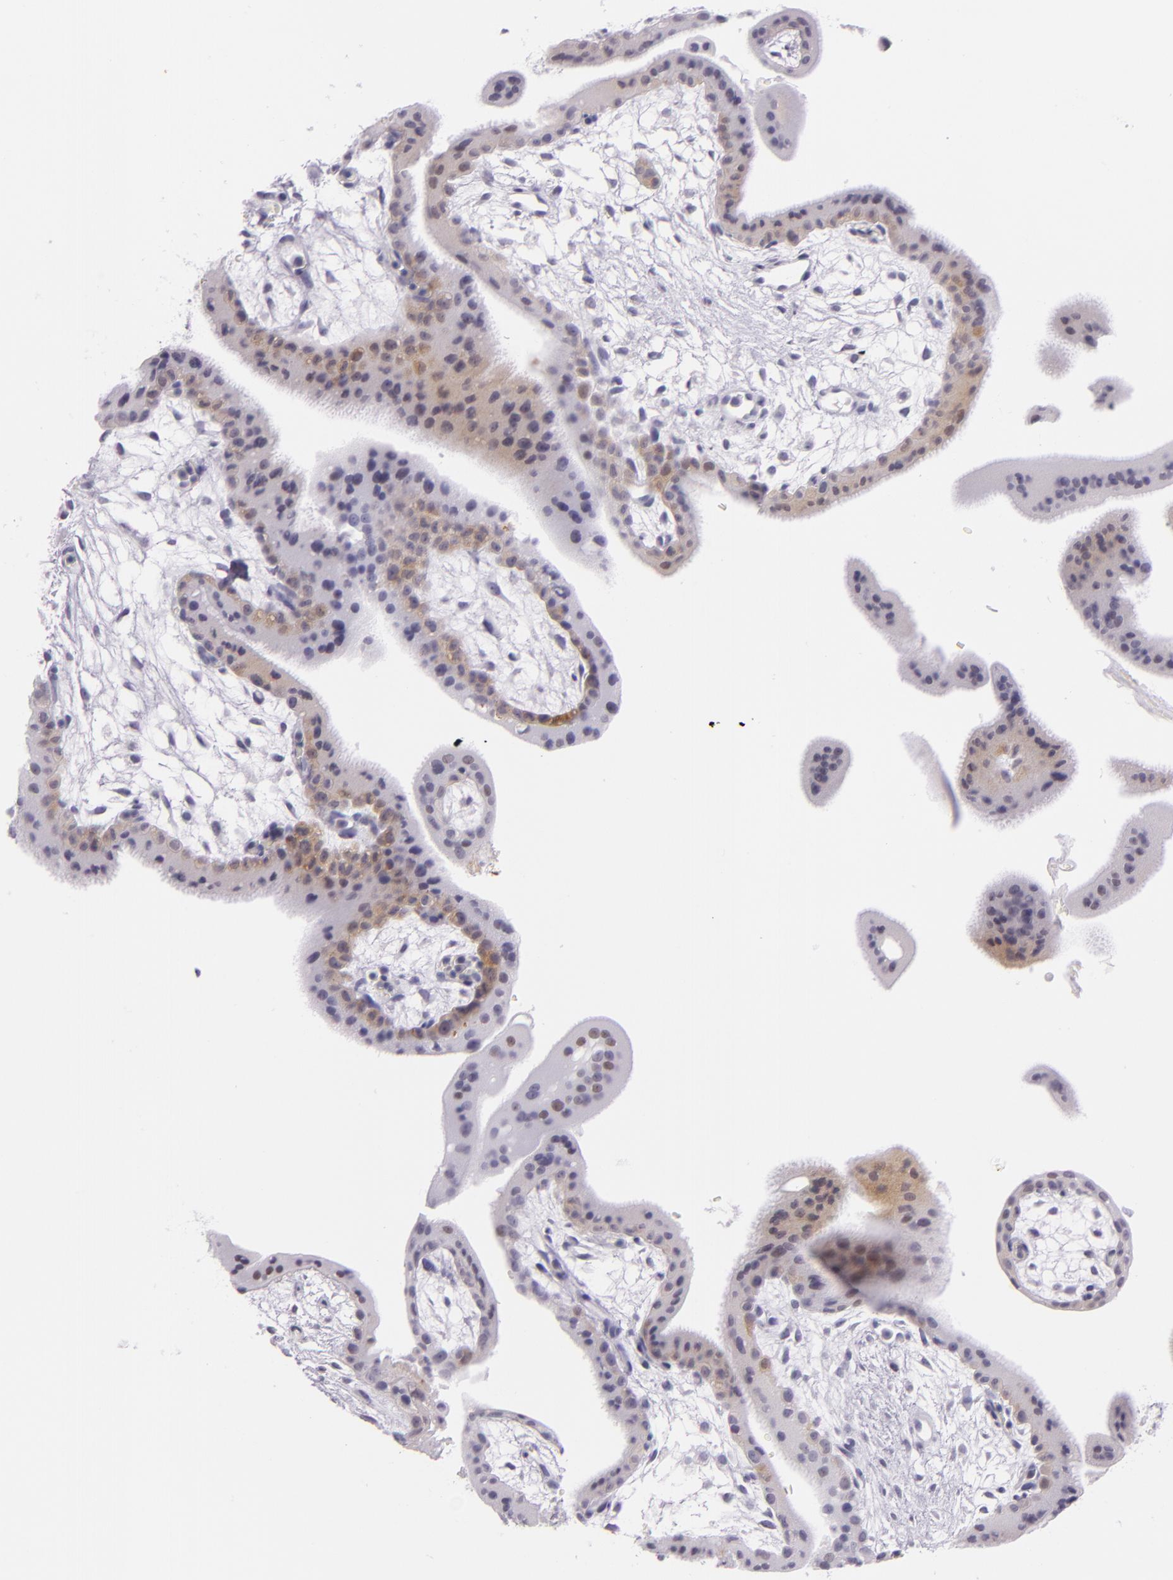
{"staining": {"intensity": "negative", "quantity": "none", "location": "none"}, "tissue": "placenta", "cell_type": "Decidual cells", "image_type": "normal", "snomed": [{"axis": "morphology", "description": "Normal tissue, NOS"}, {"axis": "topography", "description": "Placenta"}], "caption": "High power microscopy histopathology image of an immunohistochemistry (IHC) photomicrograph of unremarkable placenta, revealing no significant staining in decidual cells.", "gene": "HSP90AA1", "patient": {"sex": "female", "age": 35}}